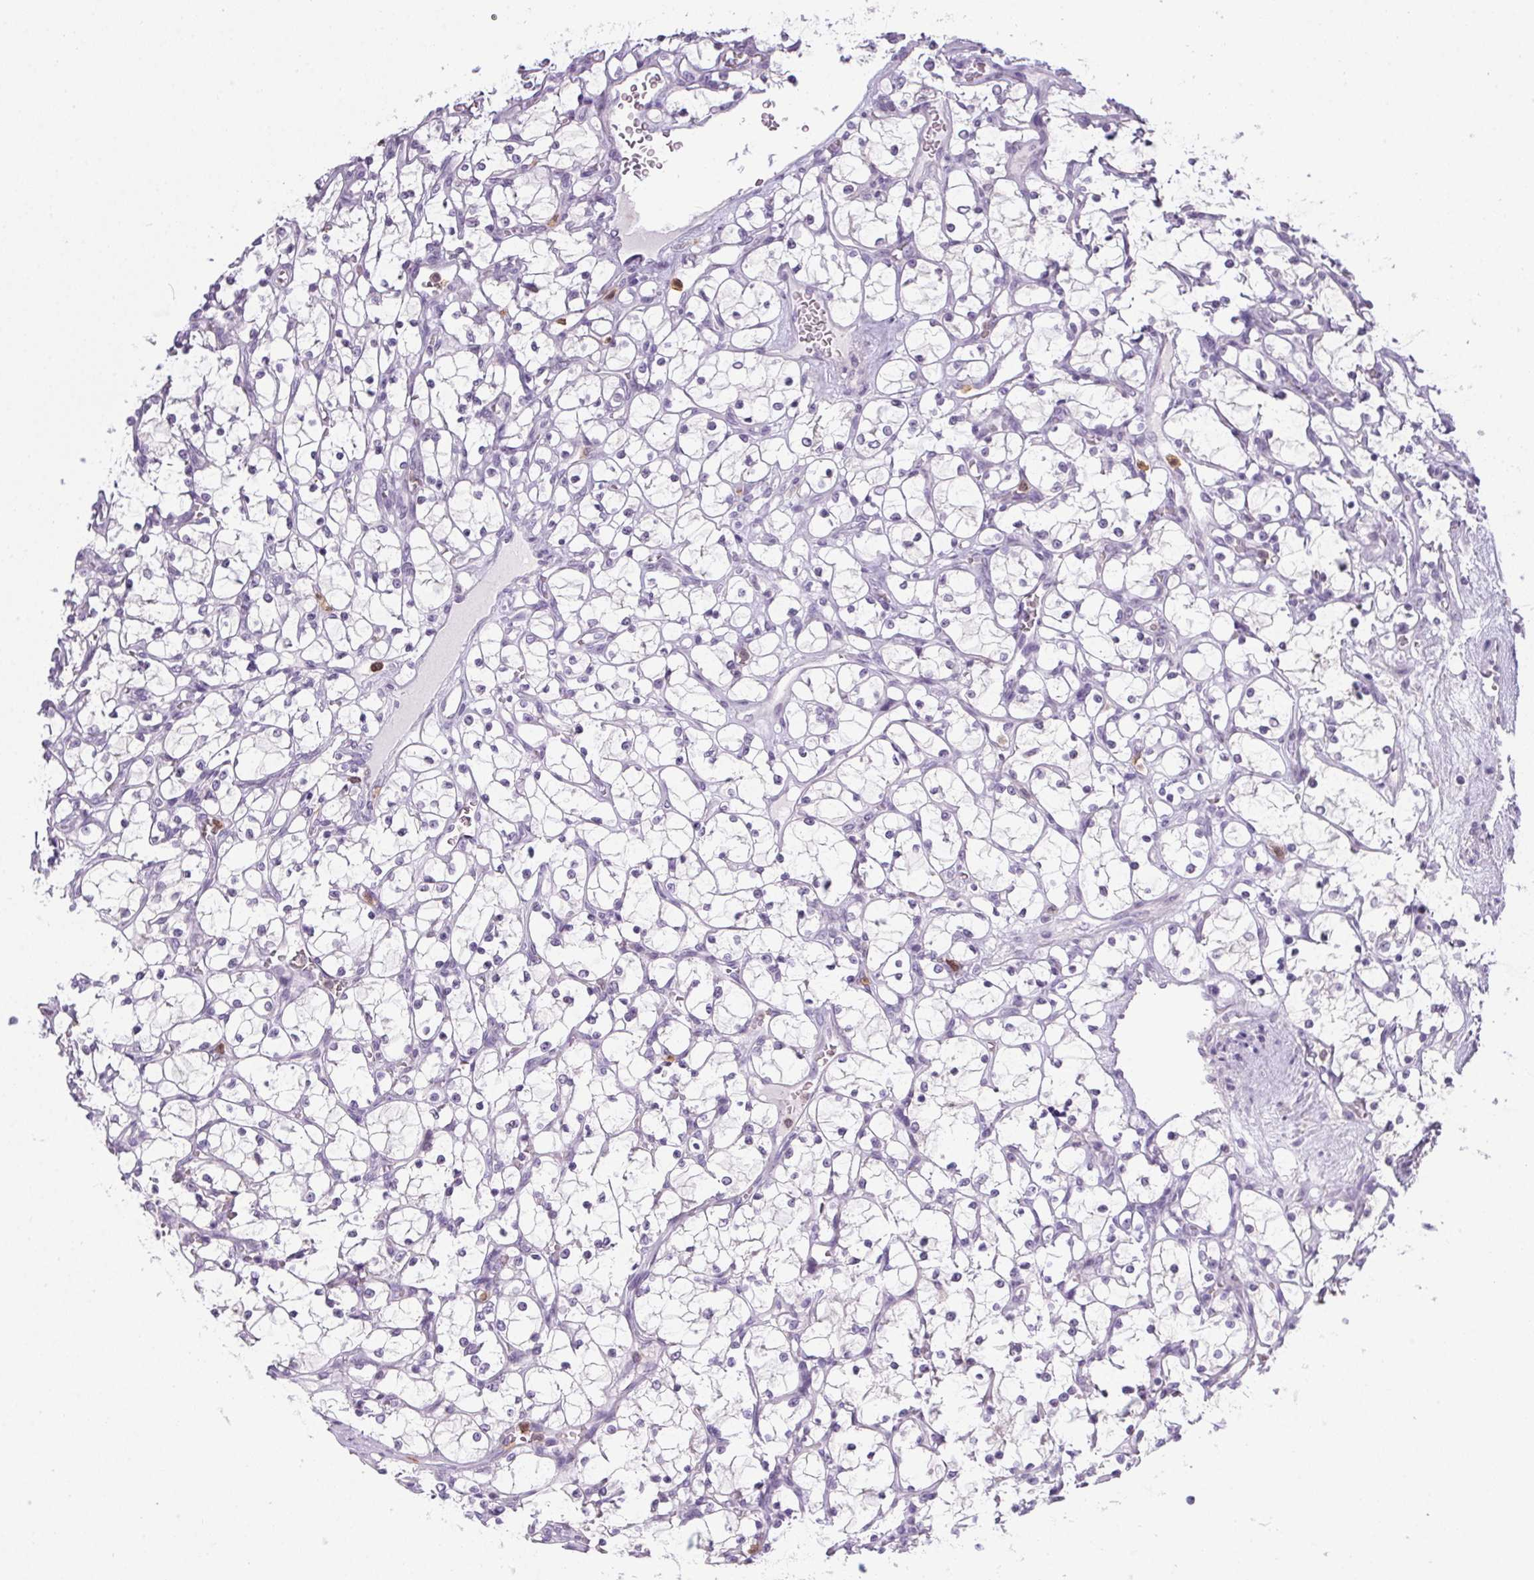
{"staining": {"intensity": "negative", "quantity": "none", "location": "none"}, "tissue": "renal cancer", "cell_type": "Tumor cells", "image_type": "cancer", "snomed": [{"axis": "morphology", "description": "Adenocarcinoma, NOS"}, {"axis": "topography", "description": "Kidney"}], "caption": "Tumor cells show no significant protein staining in renal cancer (adenocarcinoma).", "gene": "DNAJC5G", "patient": {"sex": "female", "age": 69}}